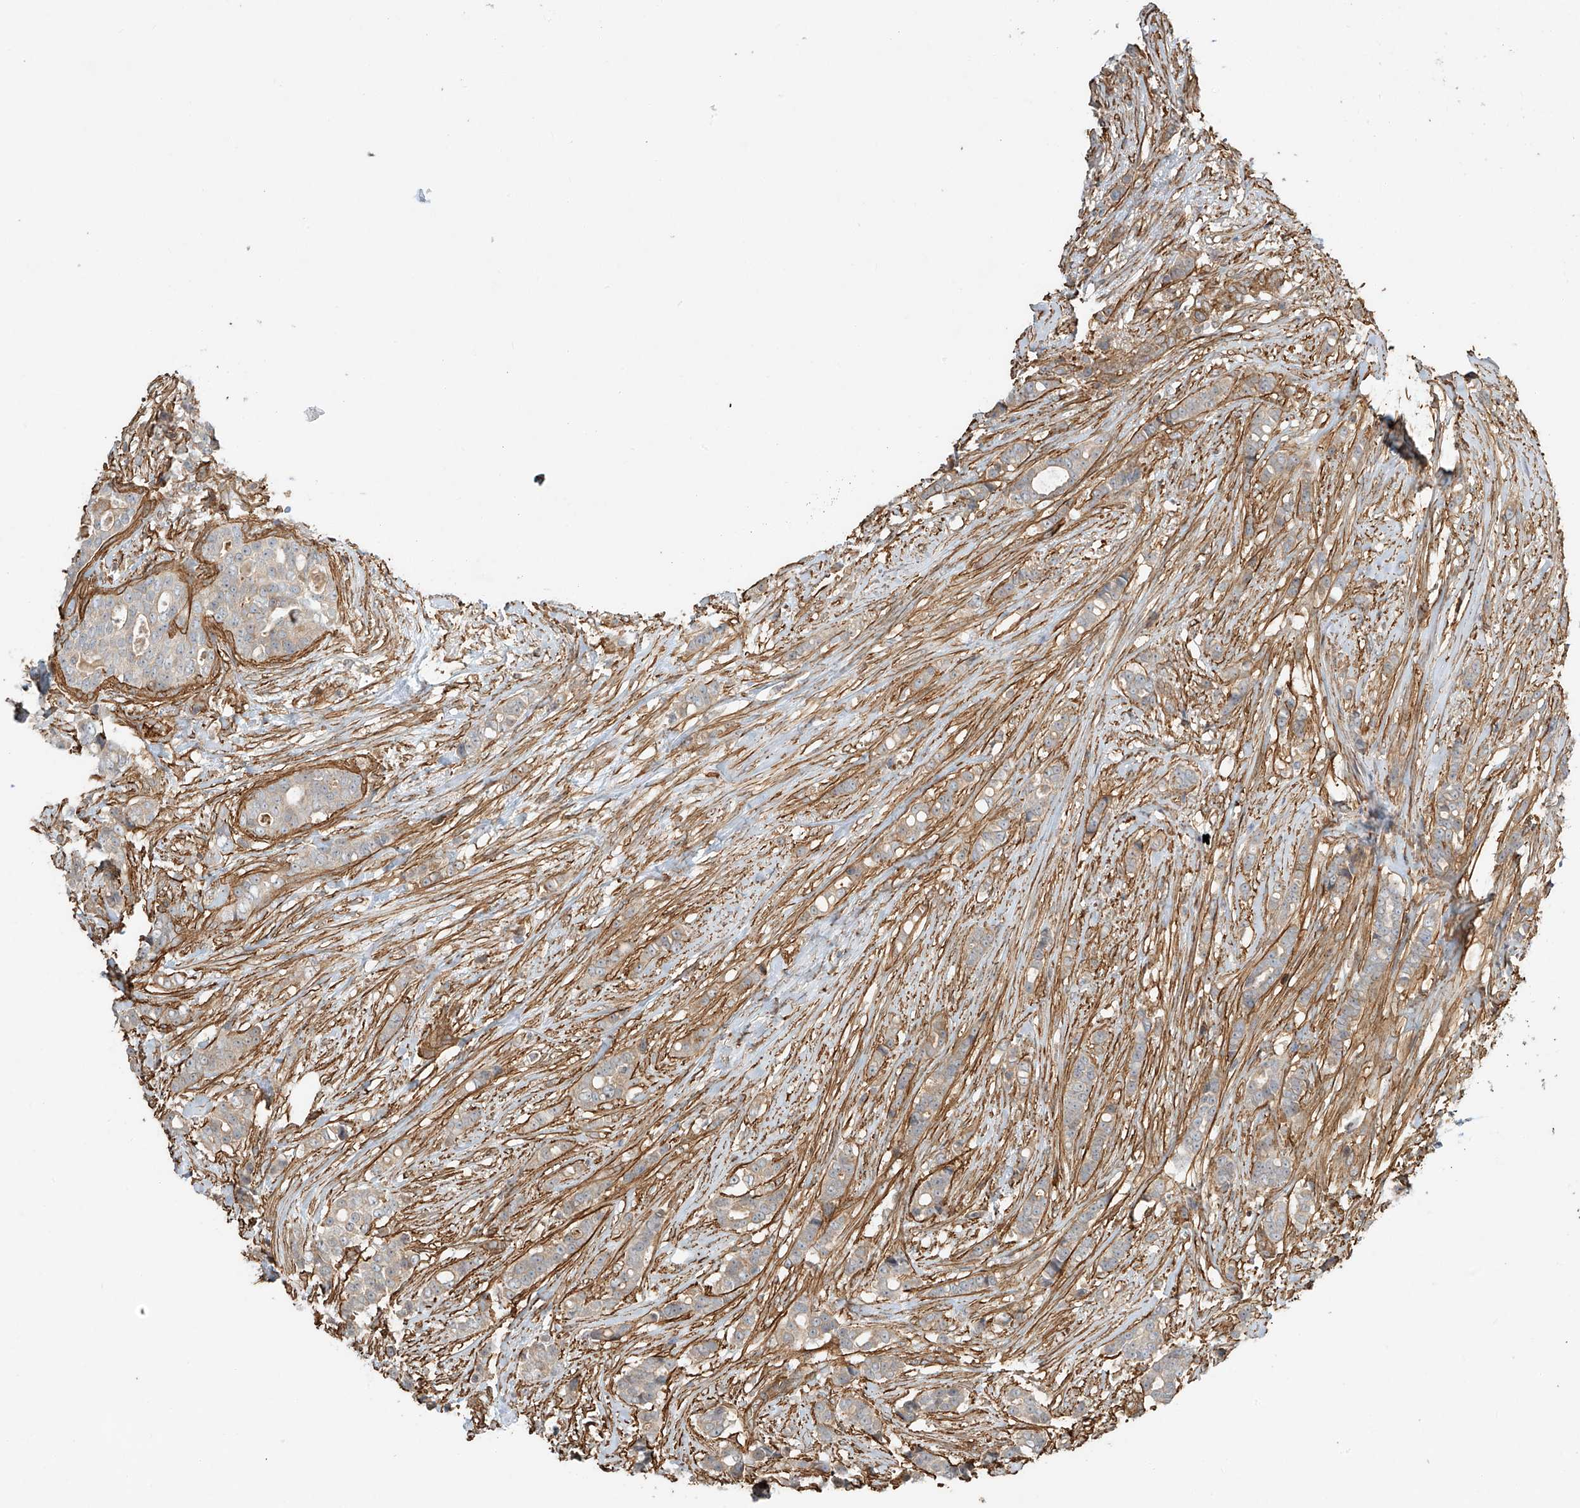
{"staining": {"intensity": "weak", "quantity": "25%-75%", "location": "cytoplasmic/membranous"}, "tissue": "breast cancer", "cell_type": "Tumor cells", "image_type": "cancer", "snomed": [{"axis": "morphology", "description": "Lobular carcinoma"}, {"axis": "topography", "description": "Breast"}], "caption": "The image shows staining of breast cancer, revealing weak cytoplasmic/membranous protein staining (brown color) within tumor cells. The protein of interest is stained brown, and the nuclei are stained in blue (DAB (3,3'-diaminobenzidine) IHC with brightfield microscopy, high magnification).", "gene": "CSMD3", "patient": {"sex": "female", "age": 51}}